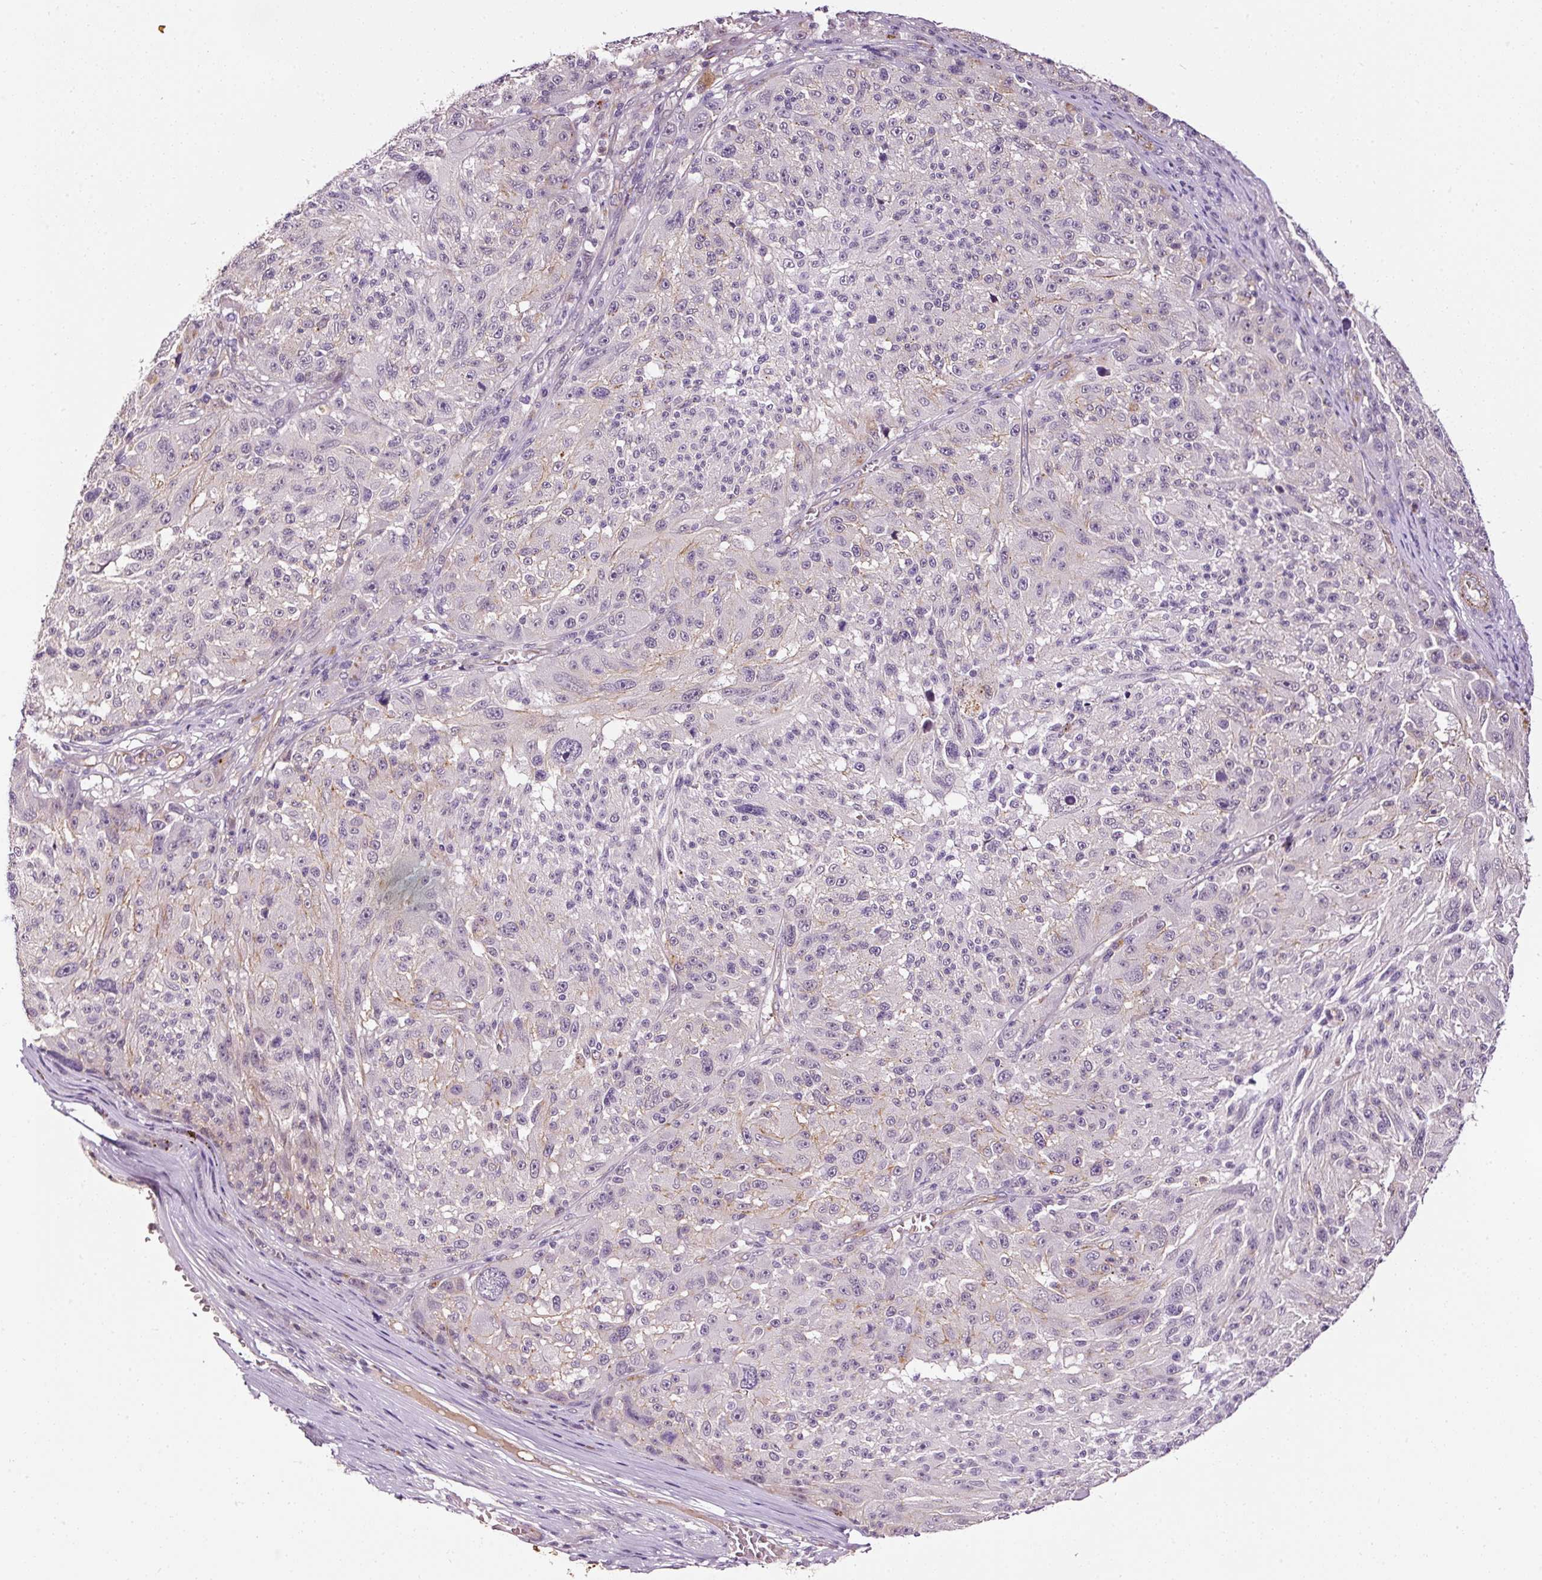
{"staining": {"intensity": "negative", "quantity": "none", "location": "none"}, "tissue": "melanoma", "cell_type": "Tumor cells", "image_type": "cancer", "snomed": [{"axis": "morphology", "description": "Malignant melanoma, NOS"}, {"axis": "topography", "description": "Skin"}], "caption": "A micrograph of human melanoma is negative for staining in tumor cells.", "gene": "ABCB4", "patient": {"sex": "male", "age": 53}}